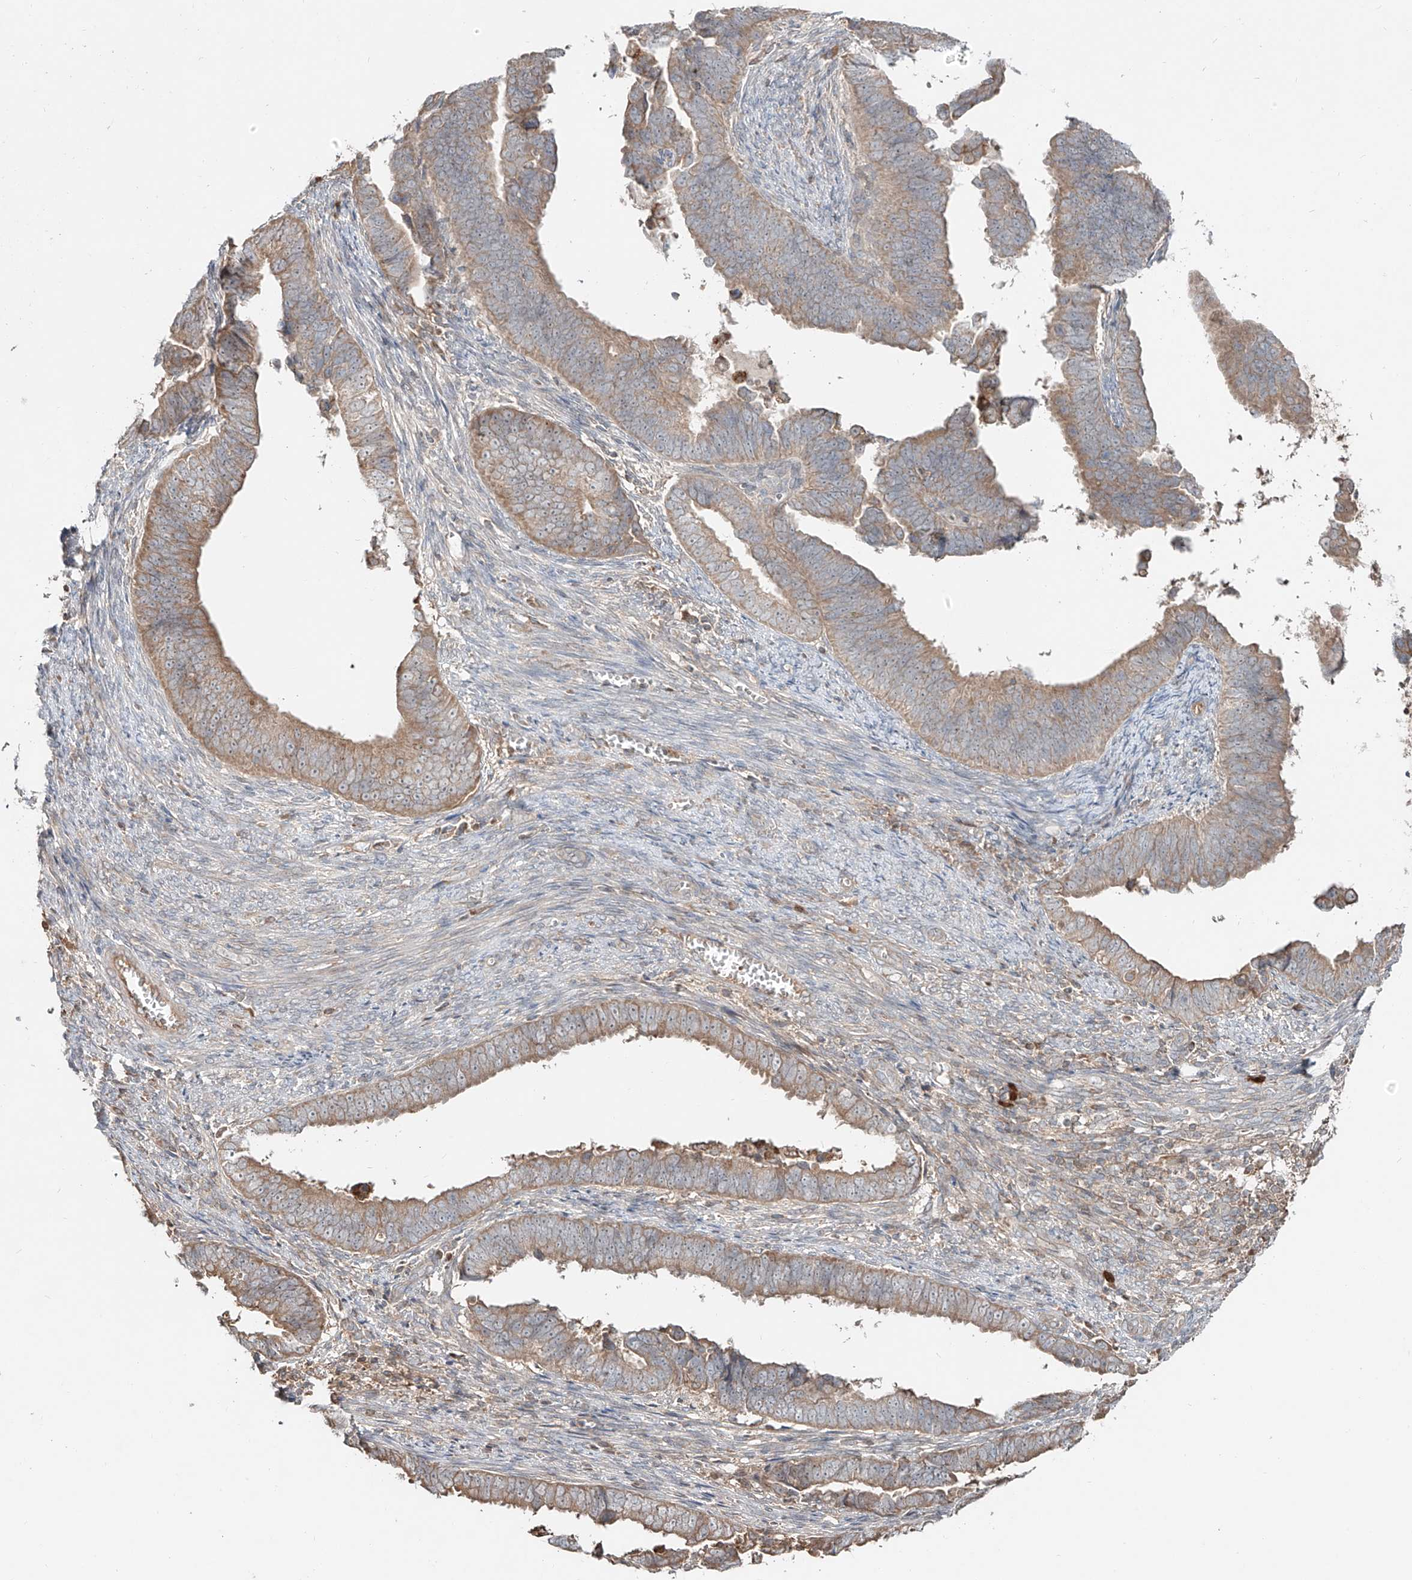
{"staining": {"intensity": "moderate", "quantity": ">75%", "location": "cytoplasmic/membranous"}, "tissue": "endometrial cancer", "cell_type": "Tumor cells", "image_type": "cancer", "snomed": [{"axis": "morphology", "description": "Adenocarcinoma, NOS"}, {"axis": "topography", "description": "Endometrium"}], "caption": "This micrograph shows IHC staining of endometrial adenocarcinoma, with medium moderate cytoplasmic/membranous expression in about >75% of tumor cells.", "gene": "ERO1A", "patient": {"sex": "female", "age": 75}}